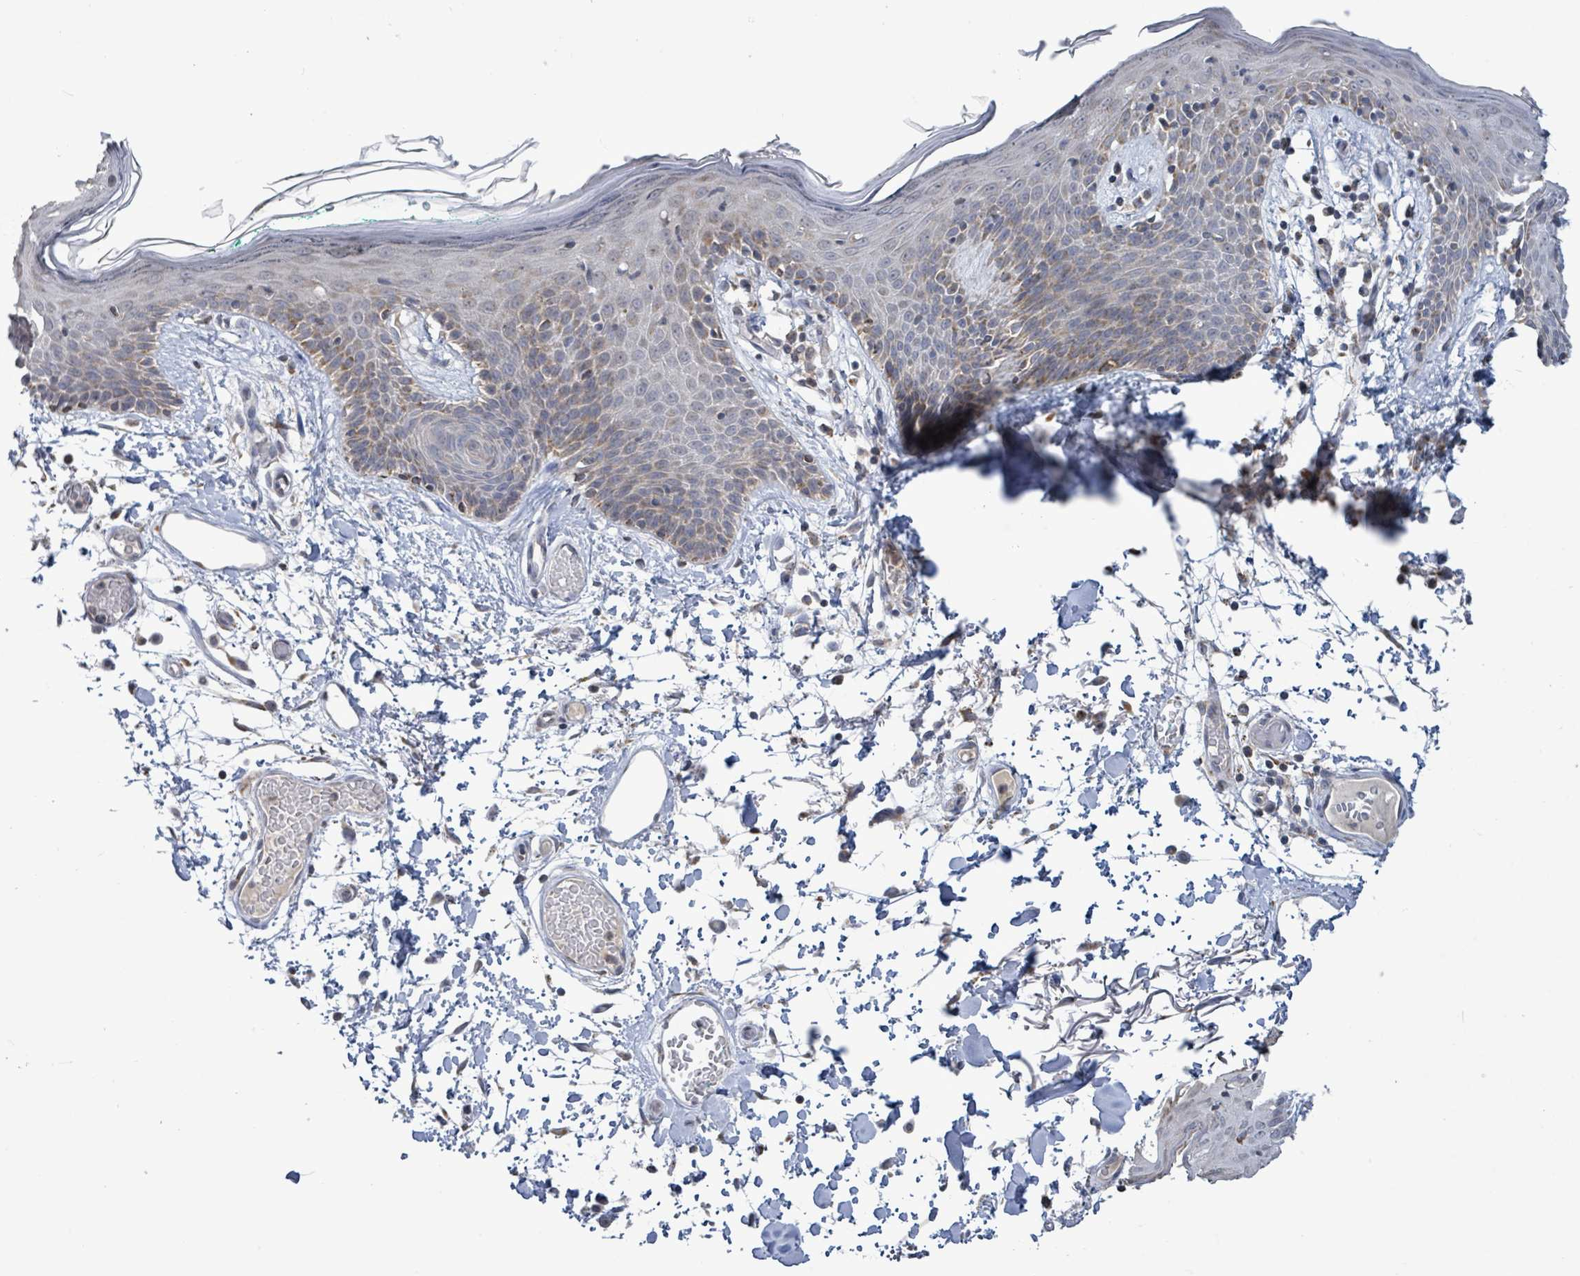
{"staining": {"intensity": "negative", "quantity": "none", "location": "none"}, "tissue": "skin", "cell_type": "Fibroblasts", "image_type": "normal", "snomed": [{"axis": "morphology", "description": "Normal tissue, NOS"}, {"axis": "topography", "description": "Skin"}], "caption": "DAB (3,3'-diaminobenzidine) immunohistochemical staining of normal human skin shows no significant positivity in fibroblasts. (Immunohistochemistry, brightfield microscopy, high magnification).", "gene": "COQ10B", "patient": {"sex": "male", "age": 79}}